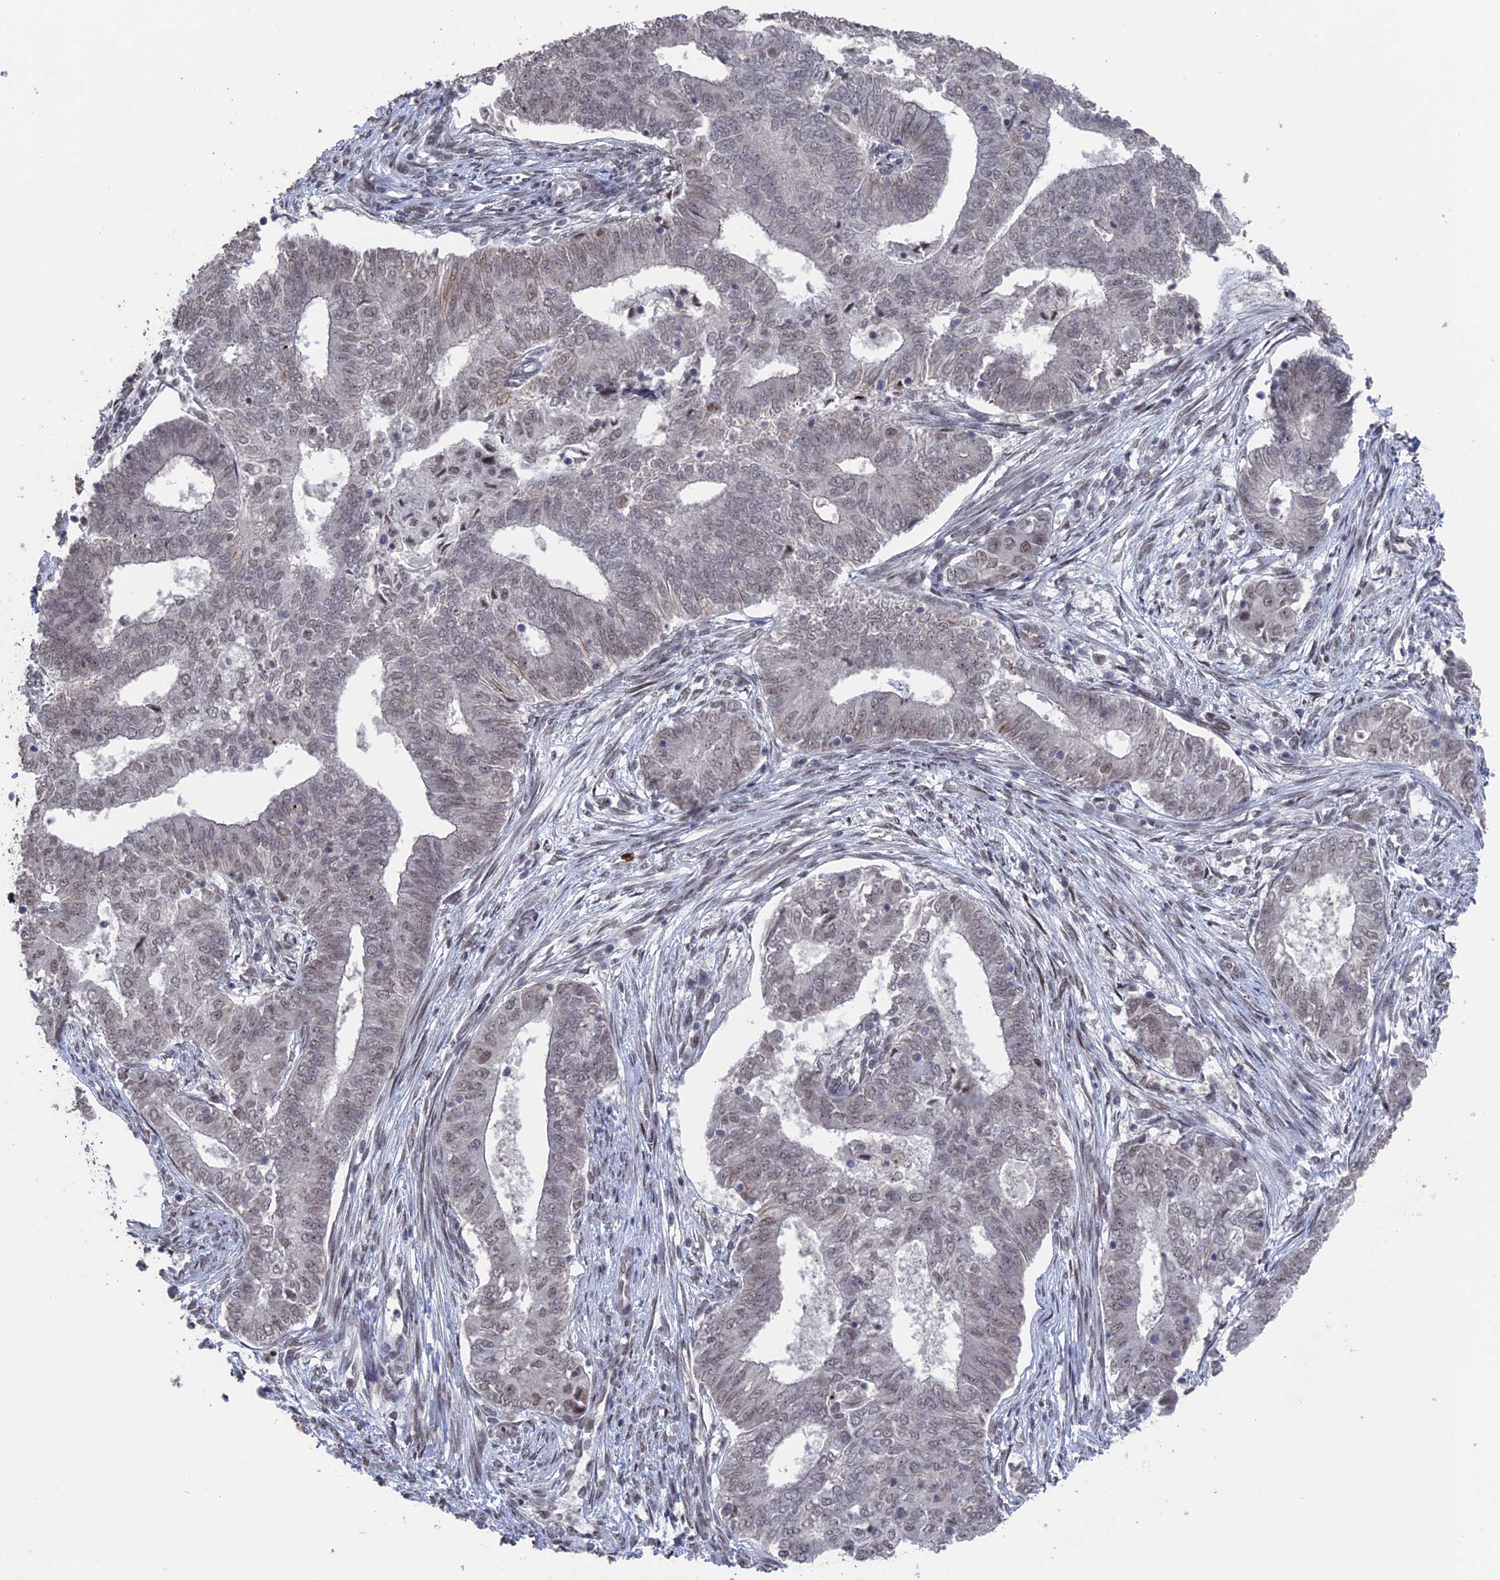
{"staining": {"intensity": "weak", "quantity": "<25%", "location": "nuclear"}, "tissue": "endometrial cancer", "cell_type": "Tumor cells", "image_type": "cancer", "snomed": [{"axis": "morphology", "description": "Adenocarcinoma, NOS"}, {"axis": "topography", "description": "Endometrium"}], "caption": "IHC of human endometrial adenocarcinoma reveals no expression in tumor cells.", "gene": "NR2C2AP", "patient": {"sex": "female", "age": 62}}